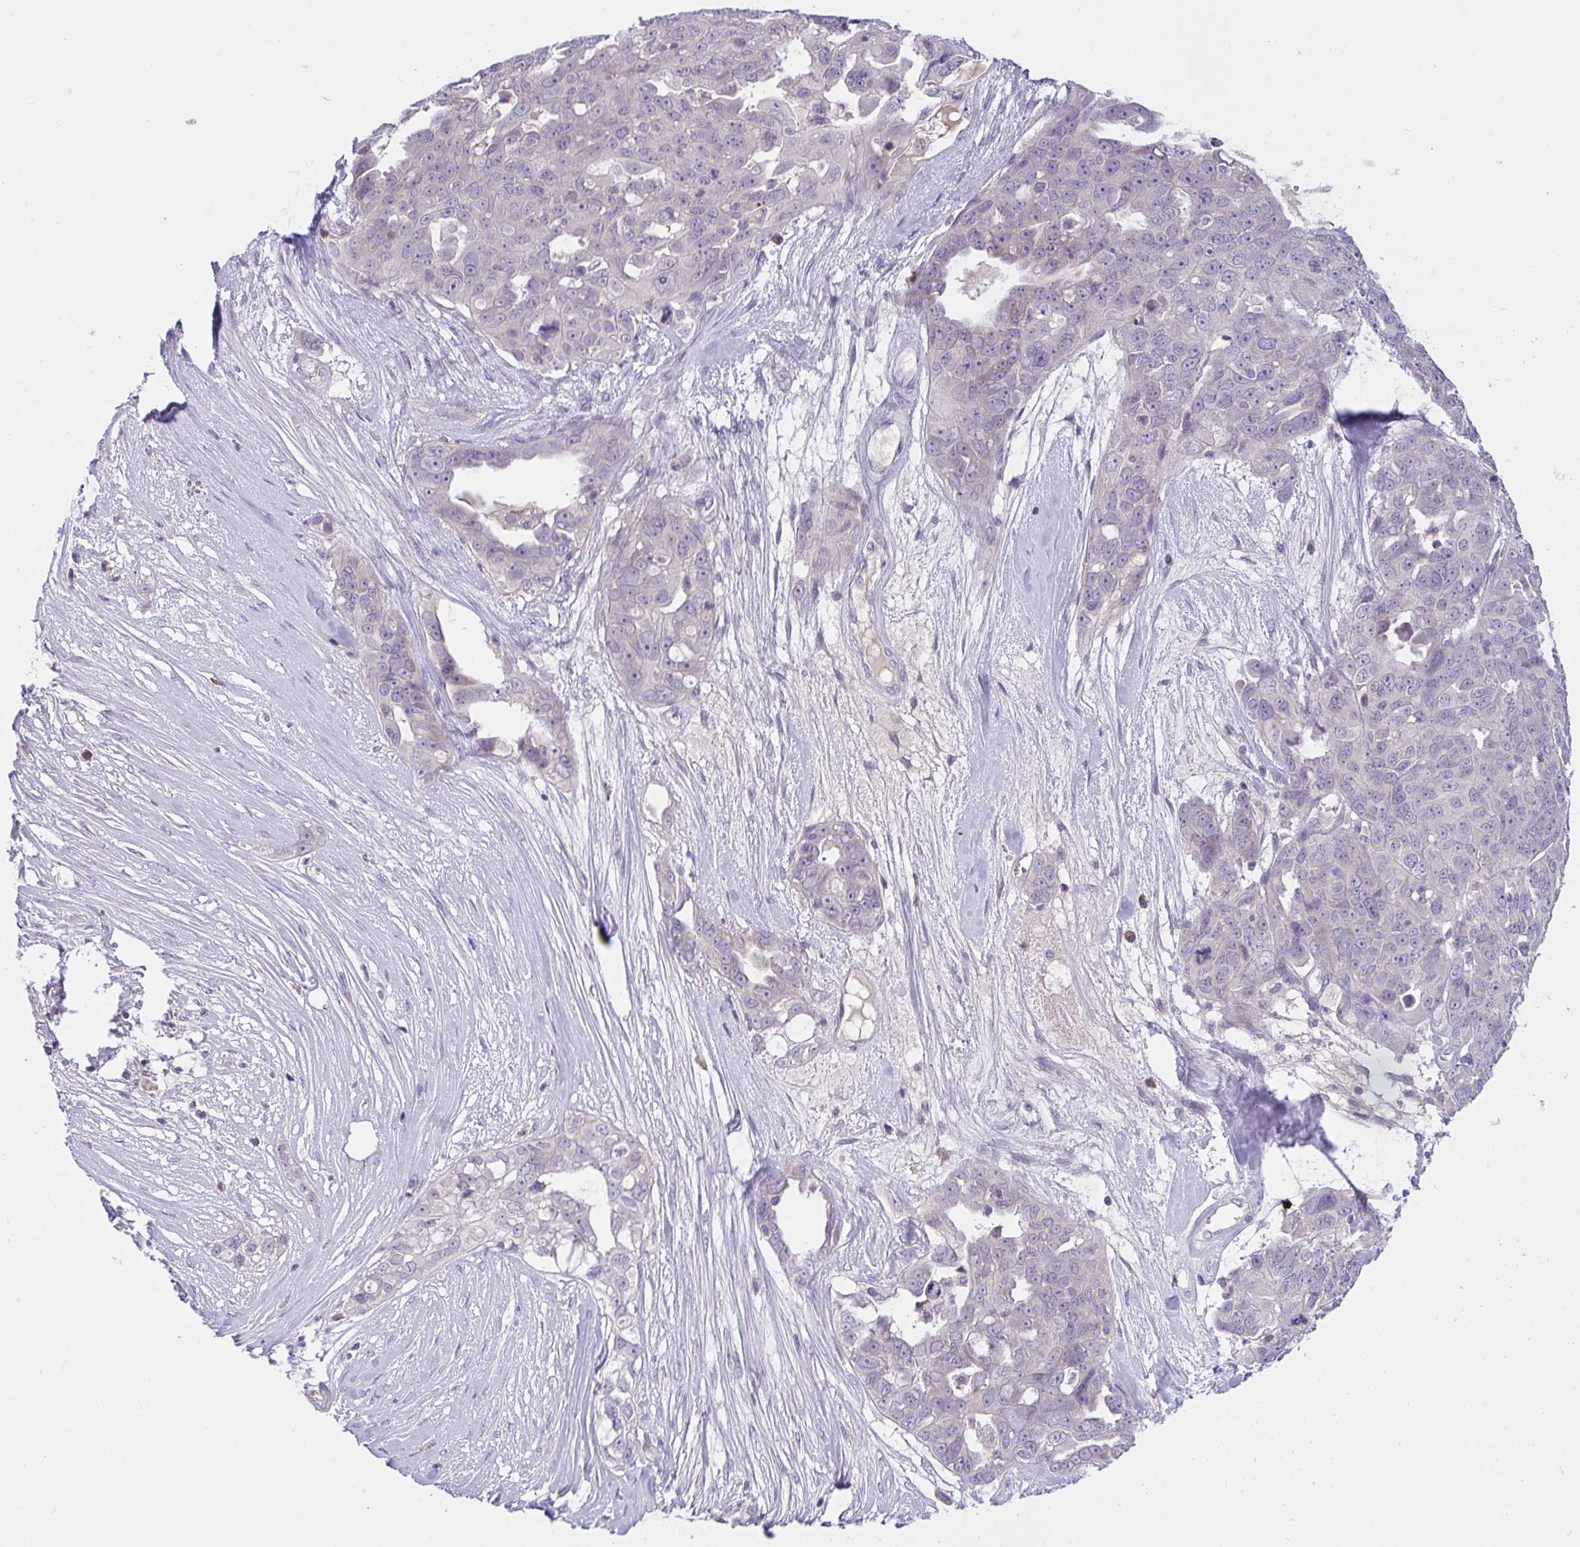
{"staining": {"intensity": "negative", "quantity": "none", "location": "none"}, "tissue": "ovarian cancer", "cell_type": "Tumor cells", "image_type": "cancer", "snomed": [{"axis": "morphology", "description": "Carcinoma, endometroid"}, {"axis": "topography", "description": "Ovary"}], "caption": "Tumor cells show no significant protein staining in ovarian endometroid carcinoma. (DAB (3,3'-diaminobenzidine) IHC, high magnification).", "gene": "TMEM41A", "patient": {"sex": "female", "age": 70}}